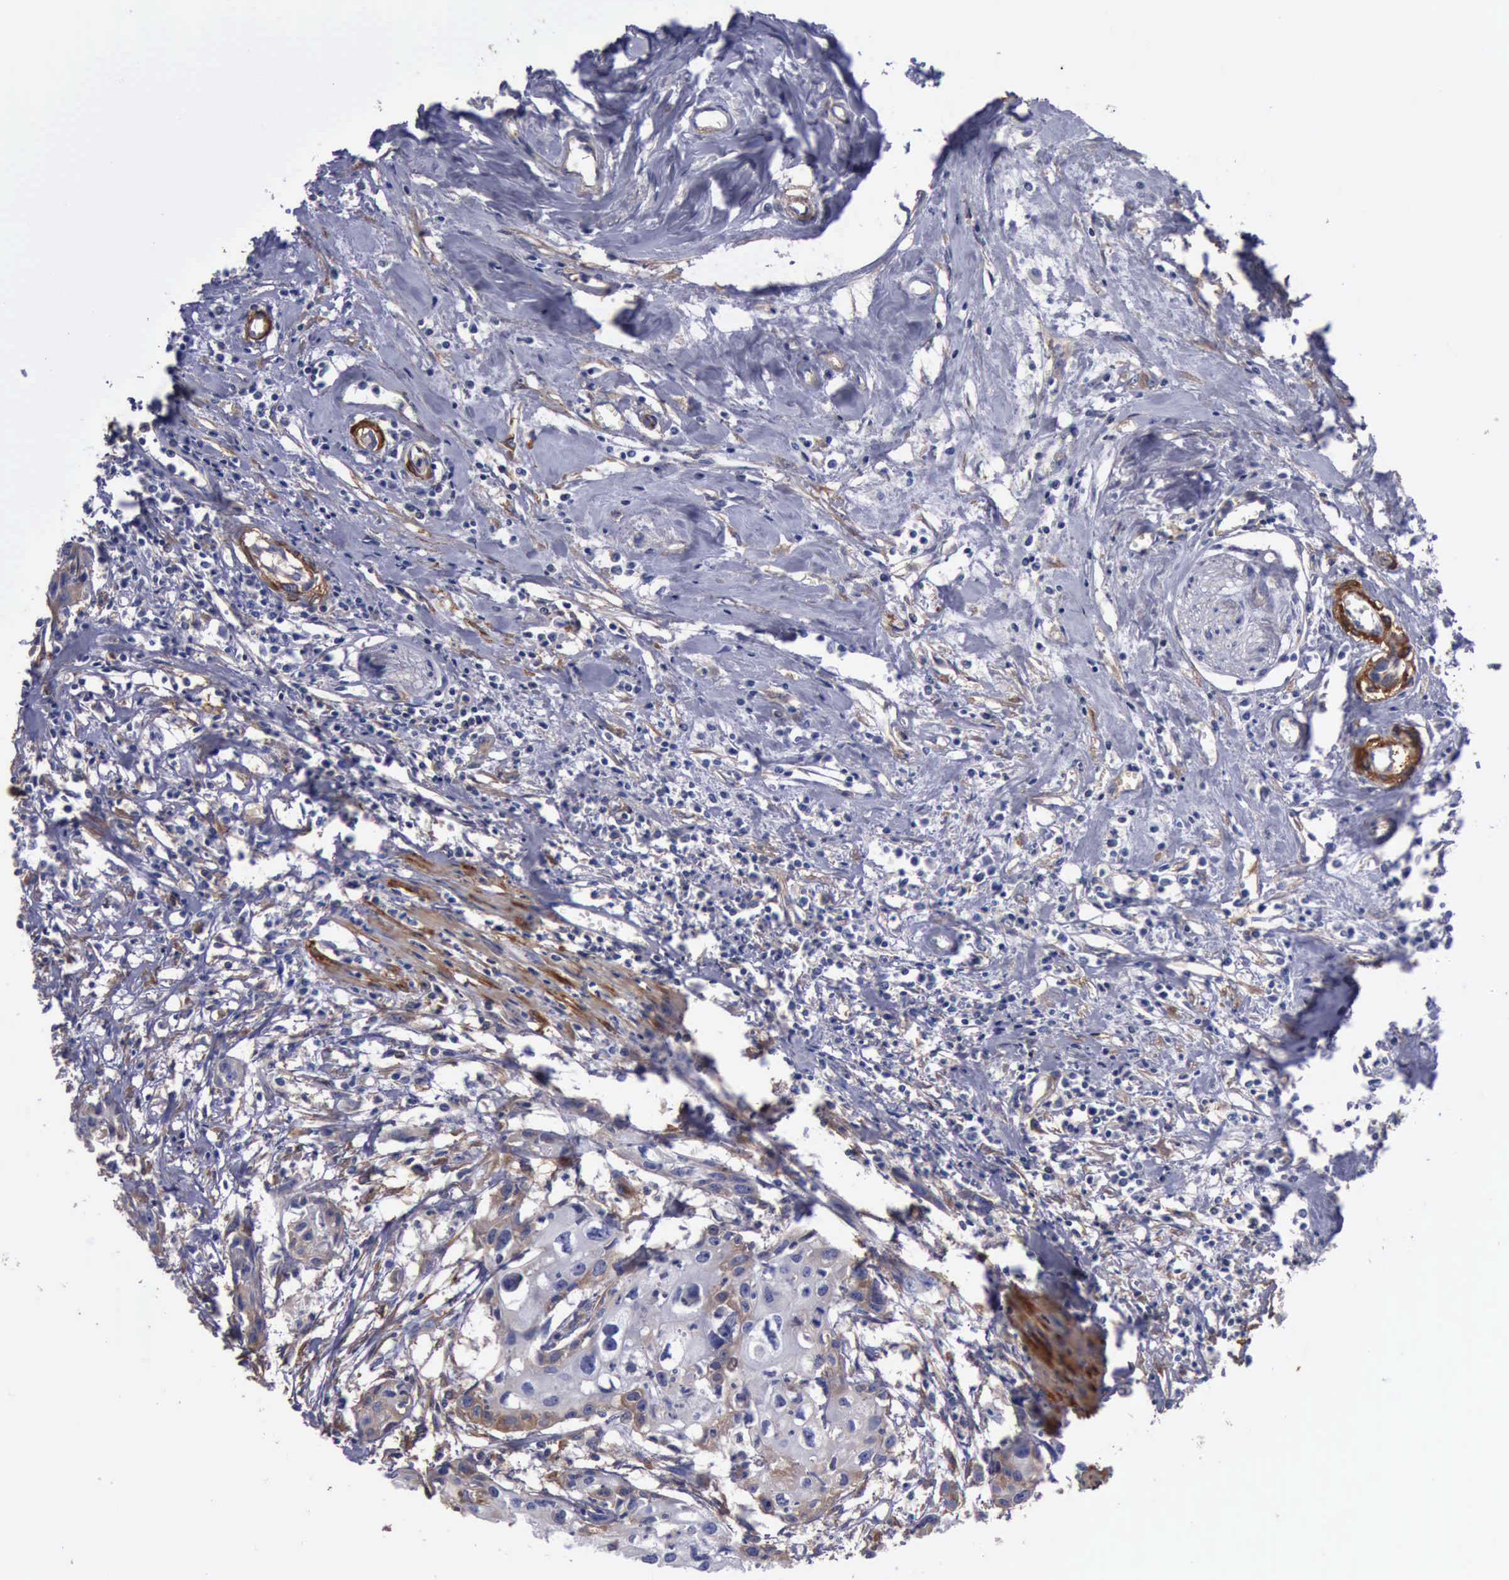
{"staining": {"intensity": "weak", "quantity": "25%-75%", "location": "cytoplasmic/membranous"}, "tissue": "urothelial cancer", "cell_type": "Tumor cells", "image_type": "cancer", "snomed": [{"axis": "morphology", "description": "Urothelial carcinoma, High grade"}, {"axis": "topography", "description": "Urinary bladder"}], "caption": "Immunohistochemical staining of urothelial carcinoma (high-grade) shows low levels of weak cytoplasmic/membranous positivity in approximately 25%-75% of tumor cells.", "gene": "FLNA", "patient": {"sex": "male", "age": 54}}